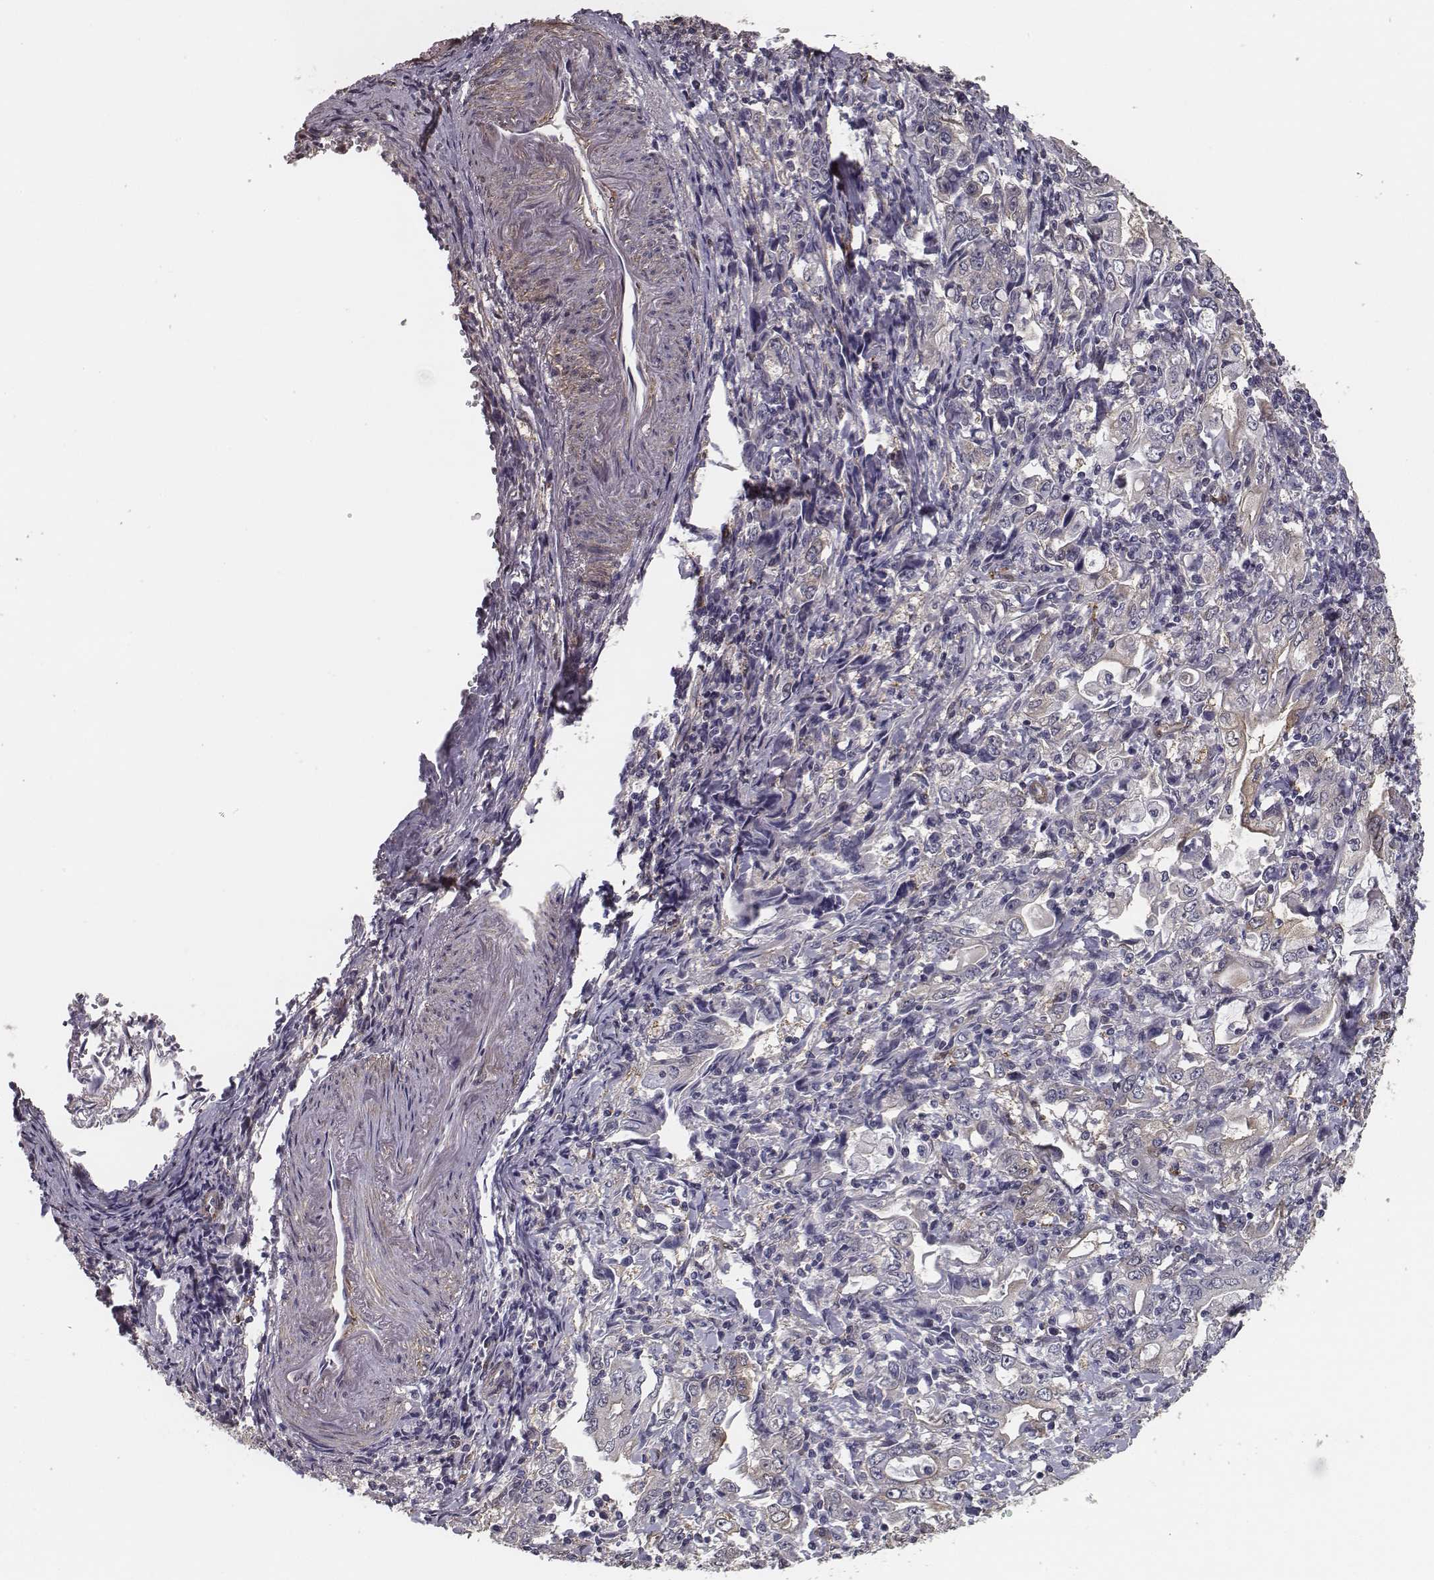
{"staining": {"intensity": "moderate", "quantity": "<25%", "location": "cytoplasmic/membranous"}, "tissue": "stomach cancer", "cell_type": "Tumor cells", "image_type": "cancer", "snomed": [{"axis": "morphology", "description": "Adenocarcinoma, NOS"}, {"axis": "topography", "description": "Stomach, lower"}], "caption": "Tumor cells demonstrate low levels of moderate cytoplasmic/membranous positivity in approximately <25% of cells in stomach adenocarcinoma. (brown staining indicates protein expression, while blue staining denotes nuclei).", "gene": "ISYNA1", "patient": {"sex": "female", "age": 72}}